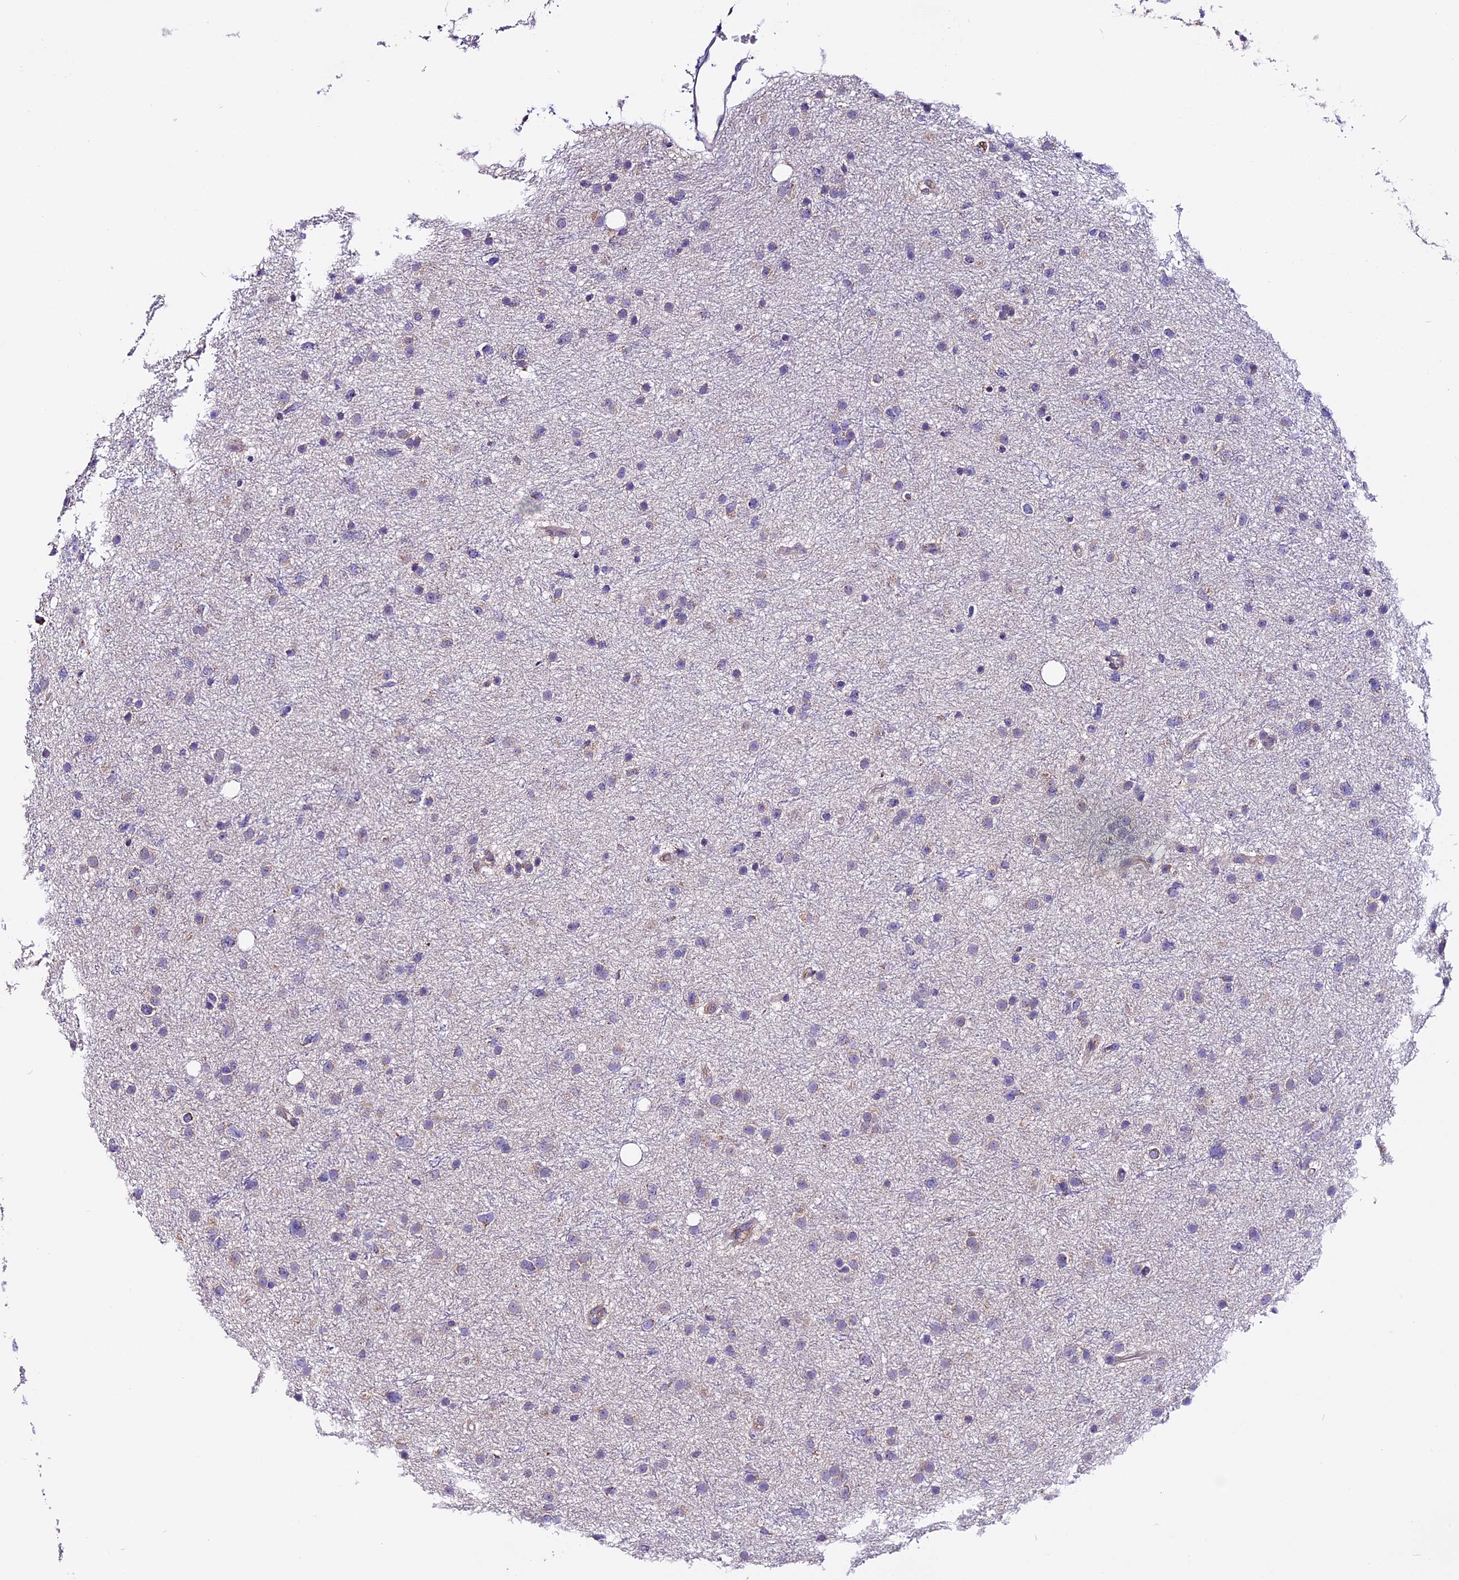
{"staining": {"intensity": "negative", "quantity": "none", "location": "none"}, "tissue": "glioma", "cell_type": "Tumor cells", "image_type": "cancer", "snomed": [{"axis": "morphology", "description": "Glioma, malignant, Low grade"}, {"axis": "topography", "description": "Cerebral cortex"}], "caption": "Tumor cells show no significant protein positivity in glioma. Nuclei are stained in blue.", "gene": "DDX28", "patient": {"sex": "female", "age": 39}}